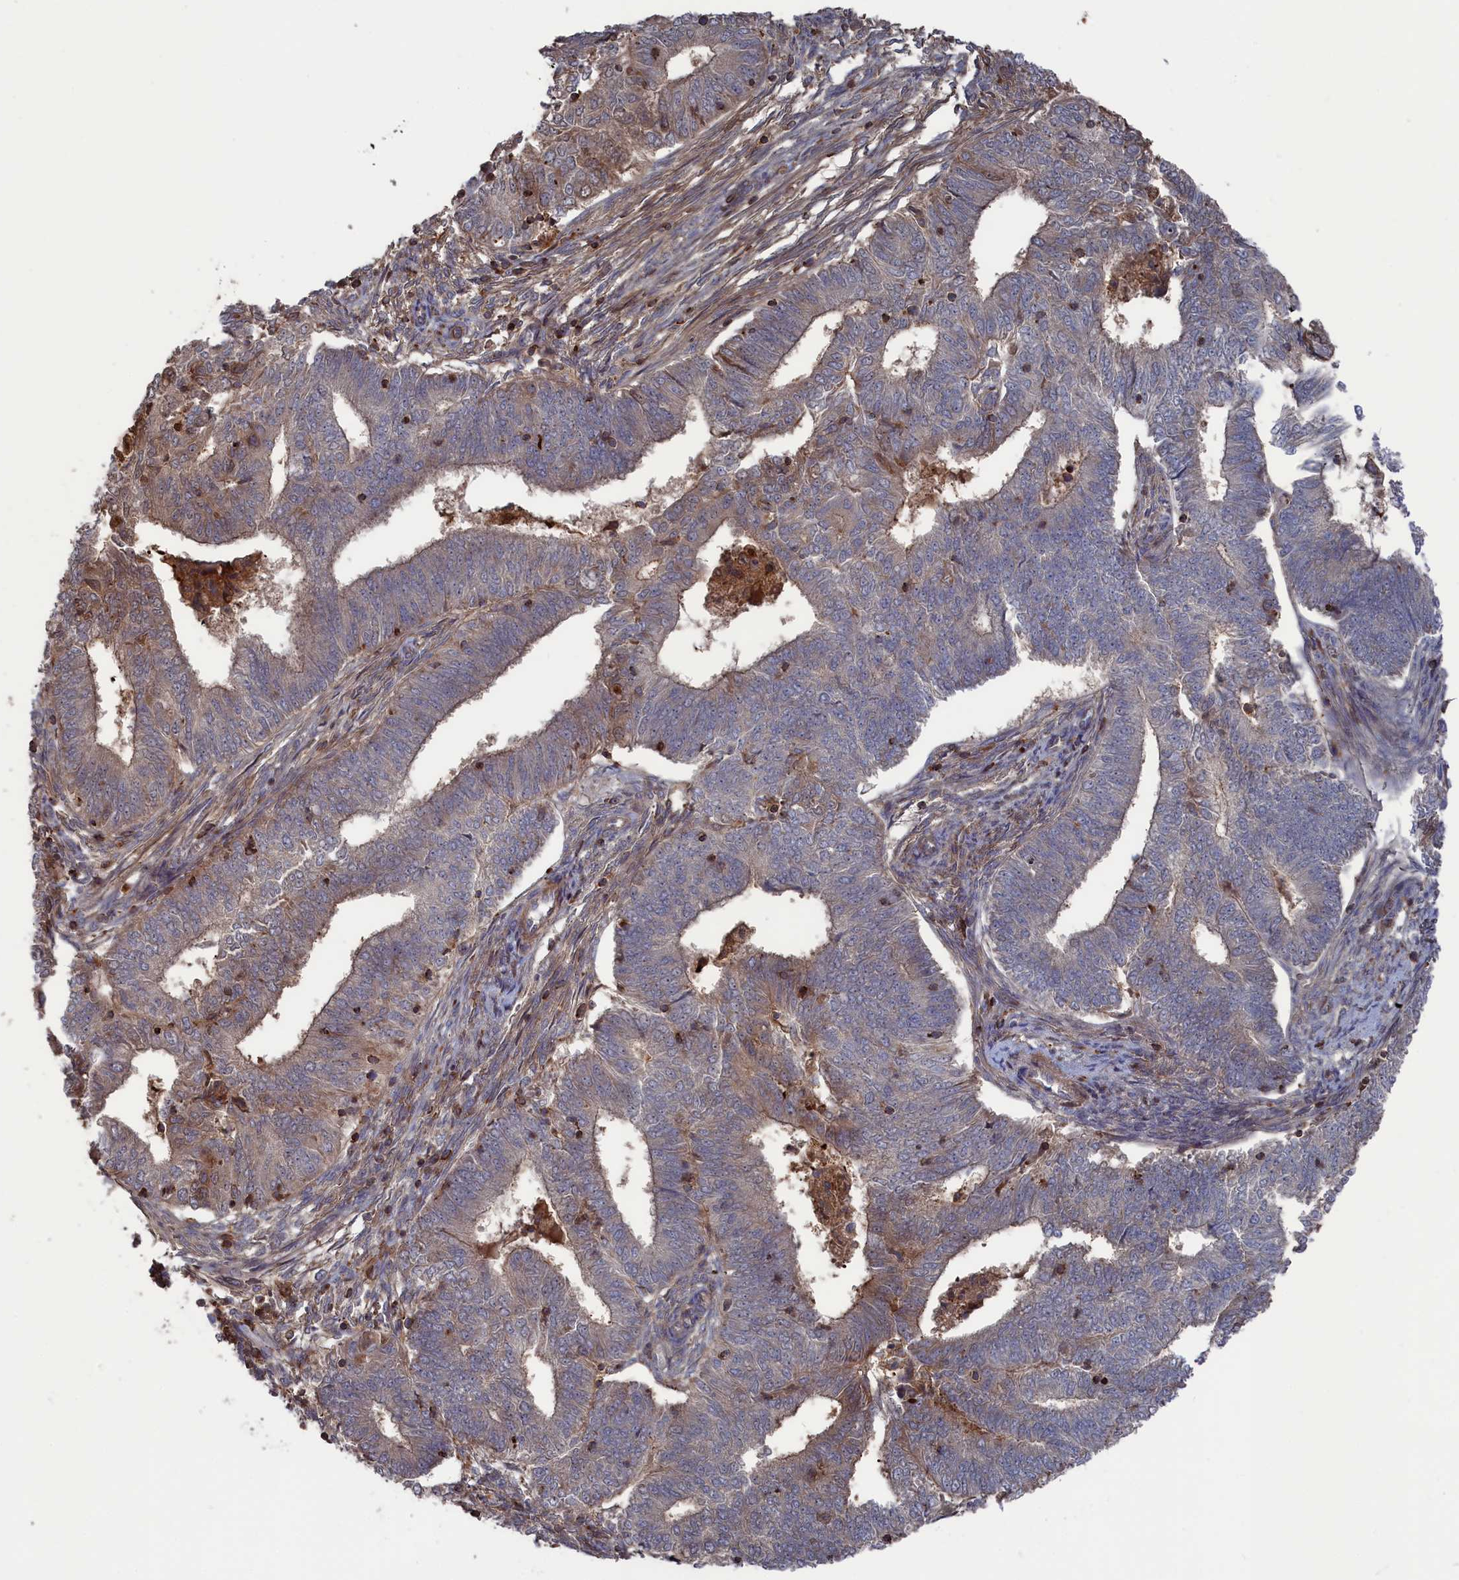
{"staining": {"intensity": "moderate", "quantity": "<25%", "location": "cytoplasmic/membranous"}, "tissue": "endometrial cancer", "cell_type": "Tumor cells", "image_type": "cancer", "snomed": [{"axis": "morphology", "description": "Adenocarcinoma, NOS"}, {"axis": "topography", "description": "Endometrium"}], "caption": "Protein positivity by IHC shows moderate cytoplasmic/membranous staining in approximately <25% of tumor cells in adenocarcinoma (endometrial). The staining was performed using DAB (3,3'-diaminobenzidine) to visualize the protein expression in brown, while the nuclei were stained in blue with hematoxylin (Magnification: 20x).", "gene": "PLA2G15", "patient": {"sex": "female", "age": 62}}